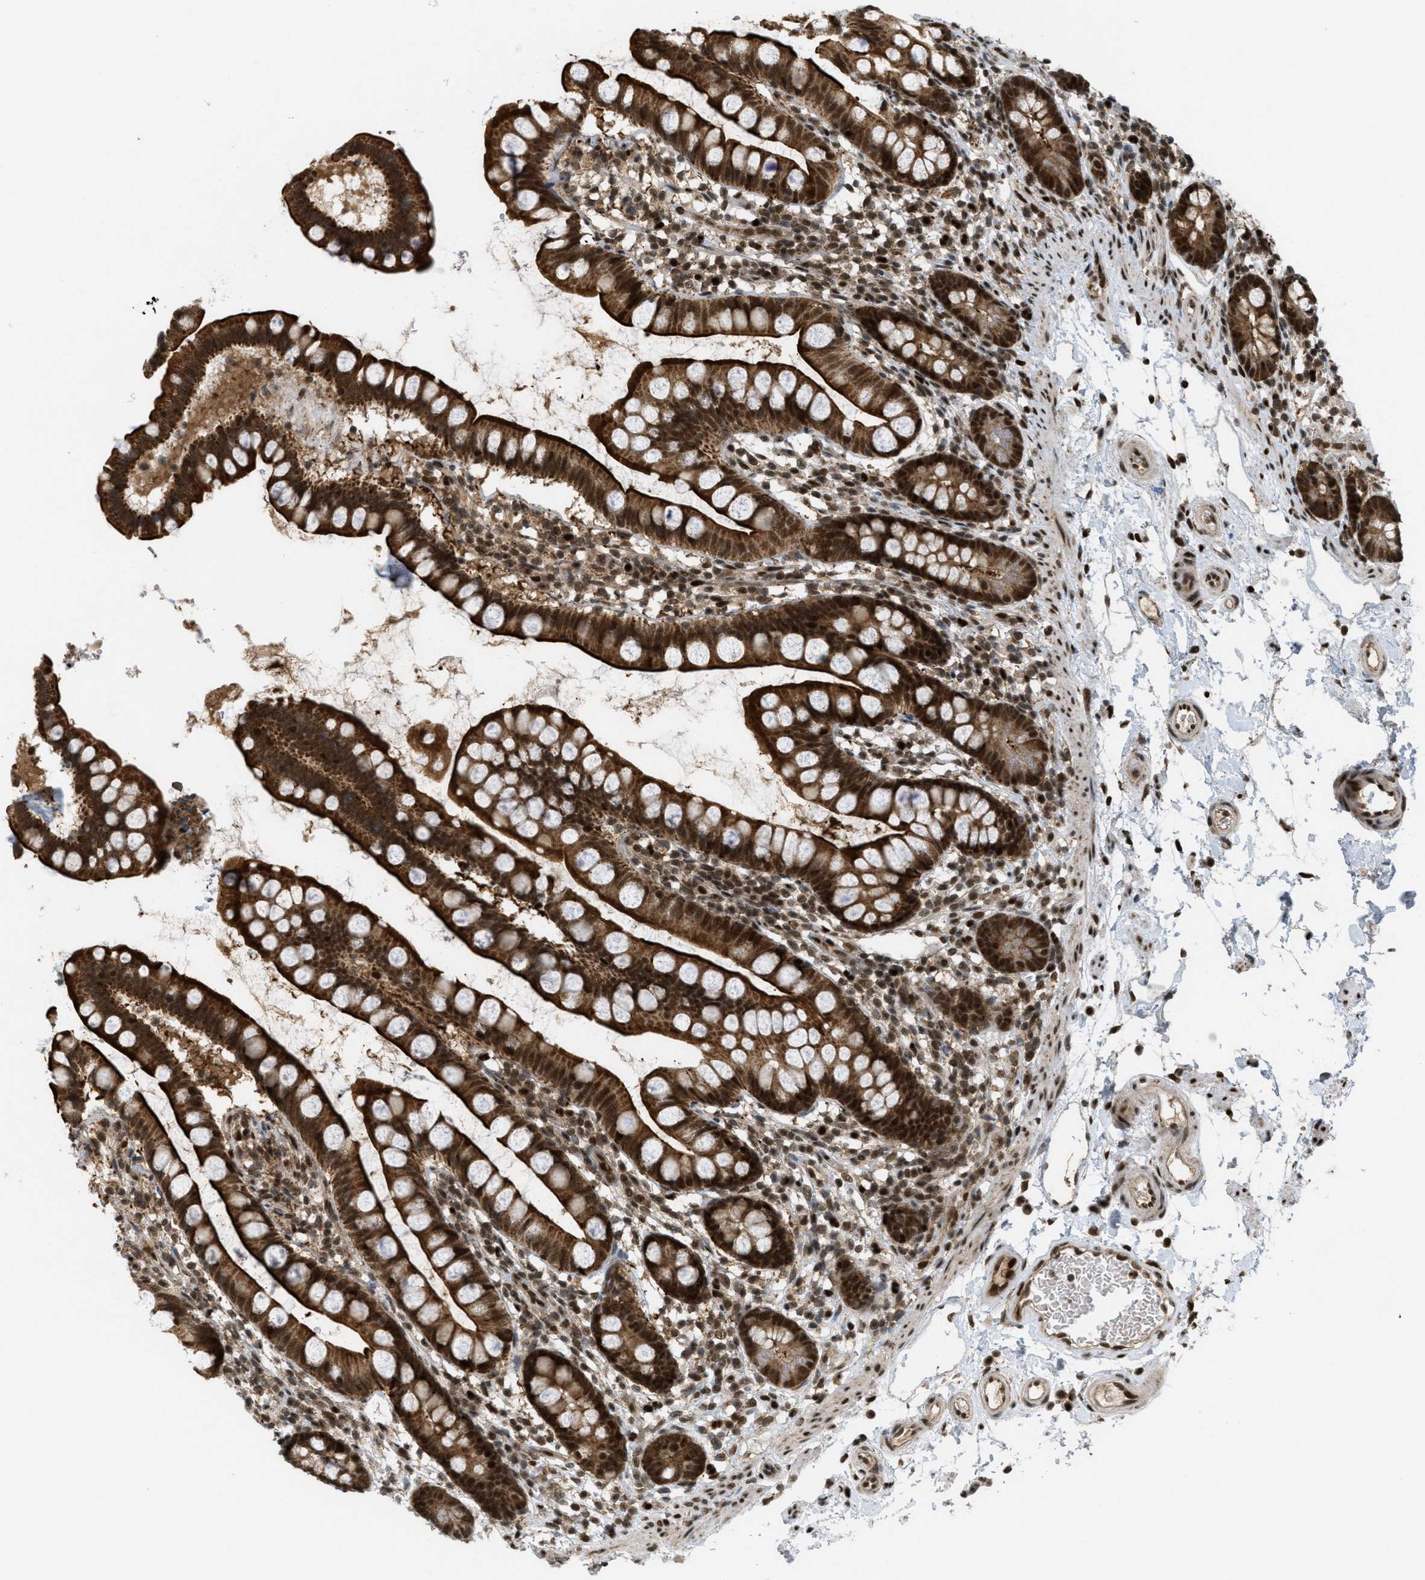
{"staining": {"intensity": "strong", "quantity": ">75%", "location": "cytoplasmic/membranous,nuclear"}, "tissue": "small intestine", "cell_type": "Glandular cells", "image_type": "normal", "snomed": [{"axis": "morphology", "description": "Normal tissue, NOS"}, {"axis": "topography", "description": "Small intestine"}], "caption": "Immunohistochemical staining of benign human small intestine displays high levels of strong cytoplasmic/membranous,nuclear positivity in about >75% of glandular cells.", "gene": "TLK1", "patient": {"sex": "female", "age": 84}}